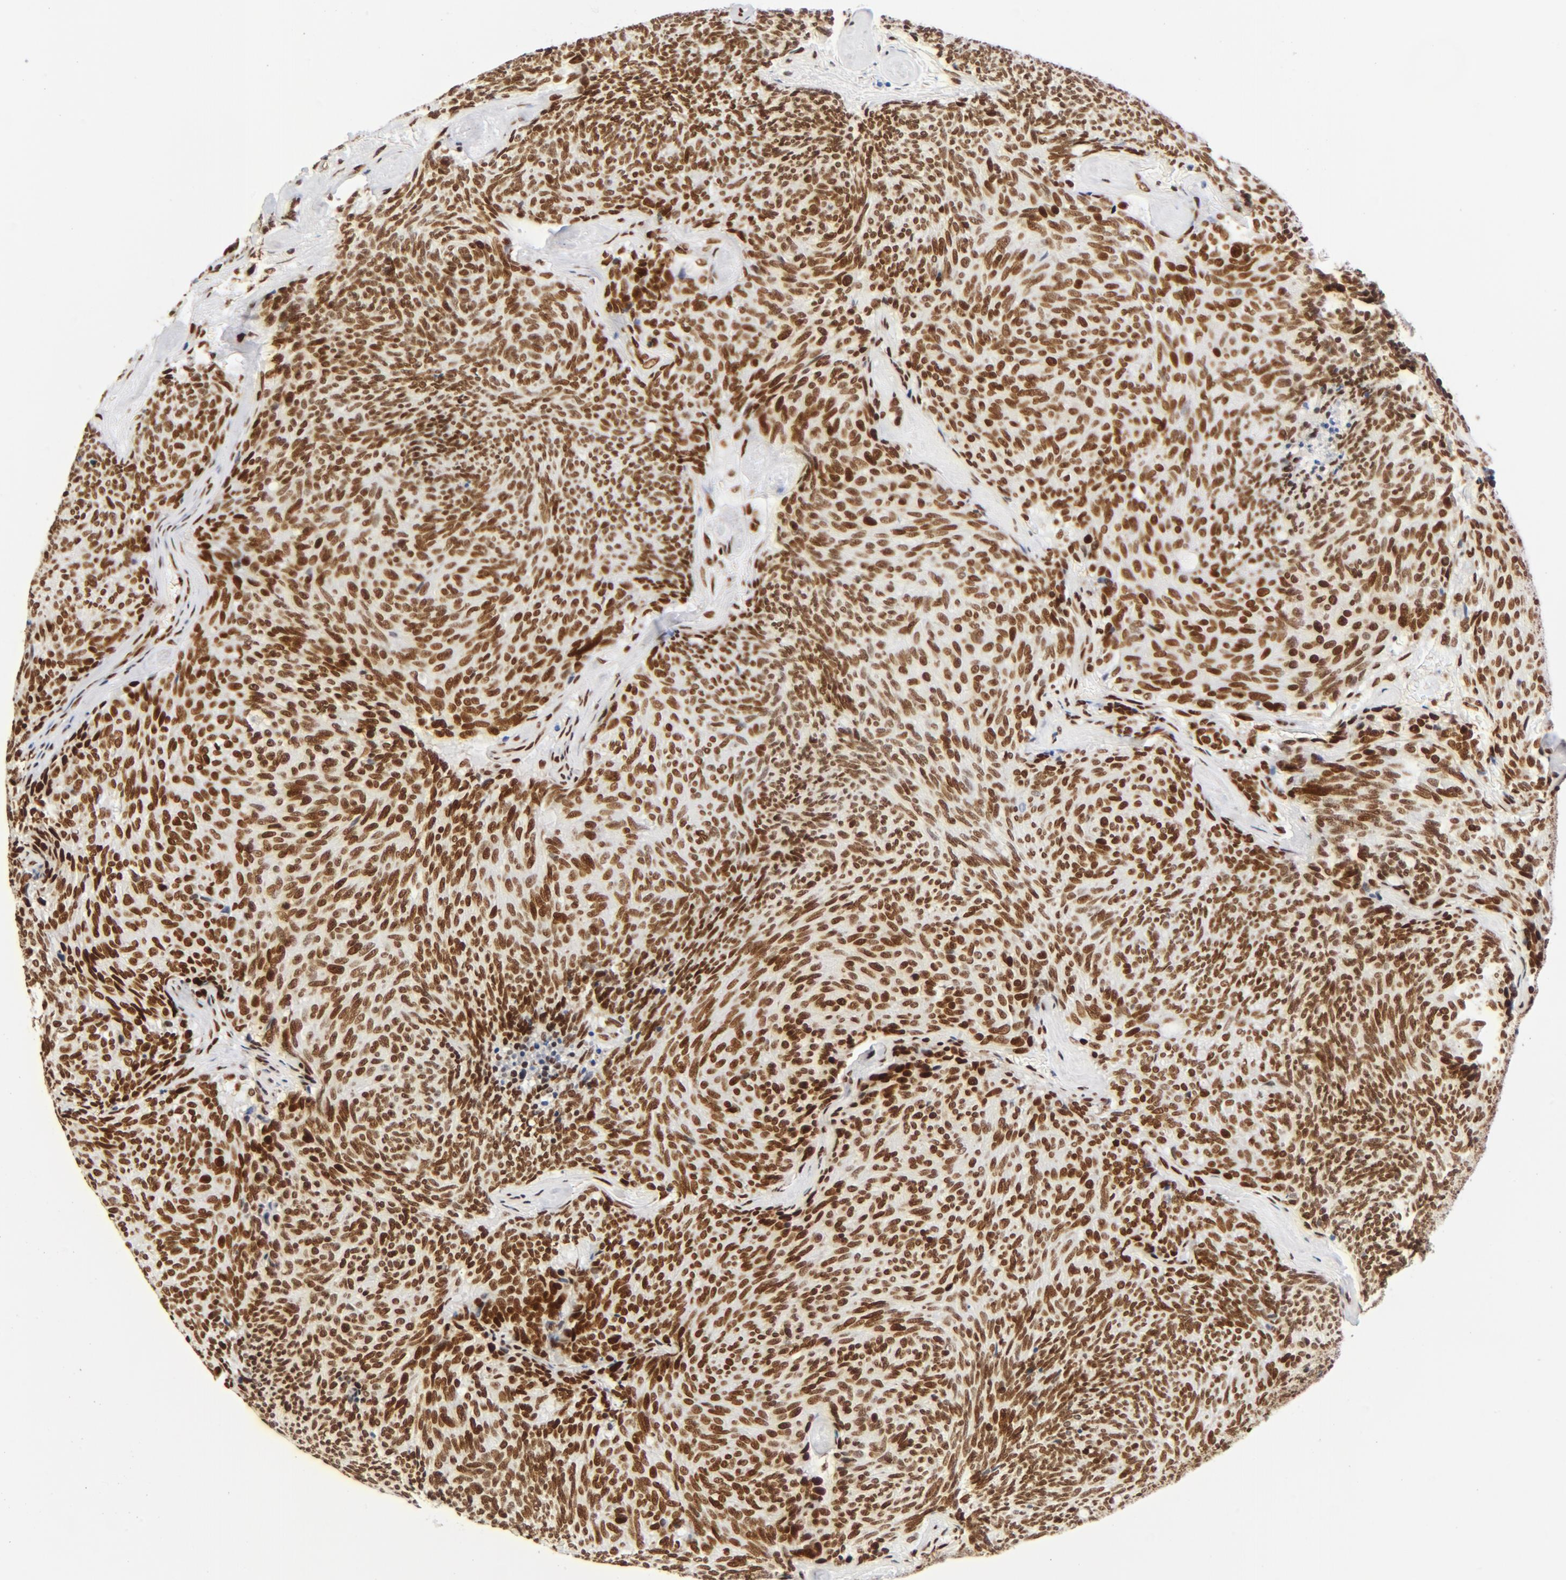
{"staining": {"intensity": "moderate", "quantity": ">75%", "location": "nuclear"}, "tissue": "carcinoid", "cell_type": "Tumor cells", "image_type": "cancer", "snomed": [{"axis": "morphology", "description": "Carcinoid, malignant, NOS"}, {"axis": "topography", "description": "Pancreas"}], "caption": "Carcinoid stained with a protein marker exhibits moderate staining in tumor cells.", "gene": "CTBP1", "patient": {"sex": "female", "age": 54}}